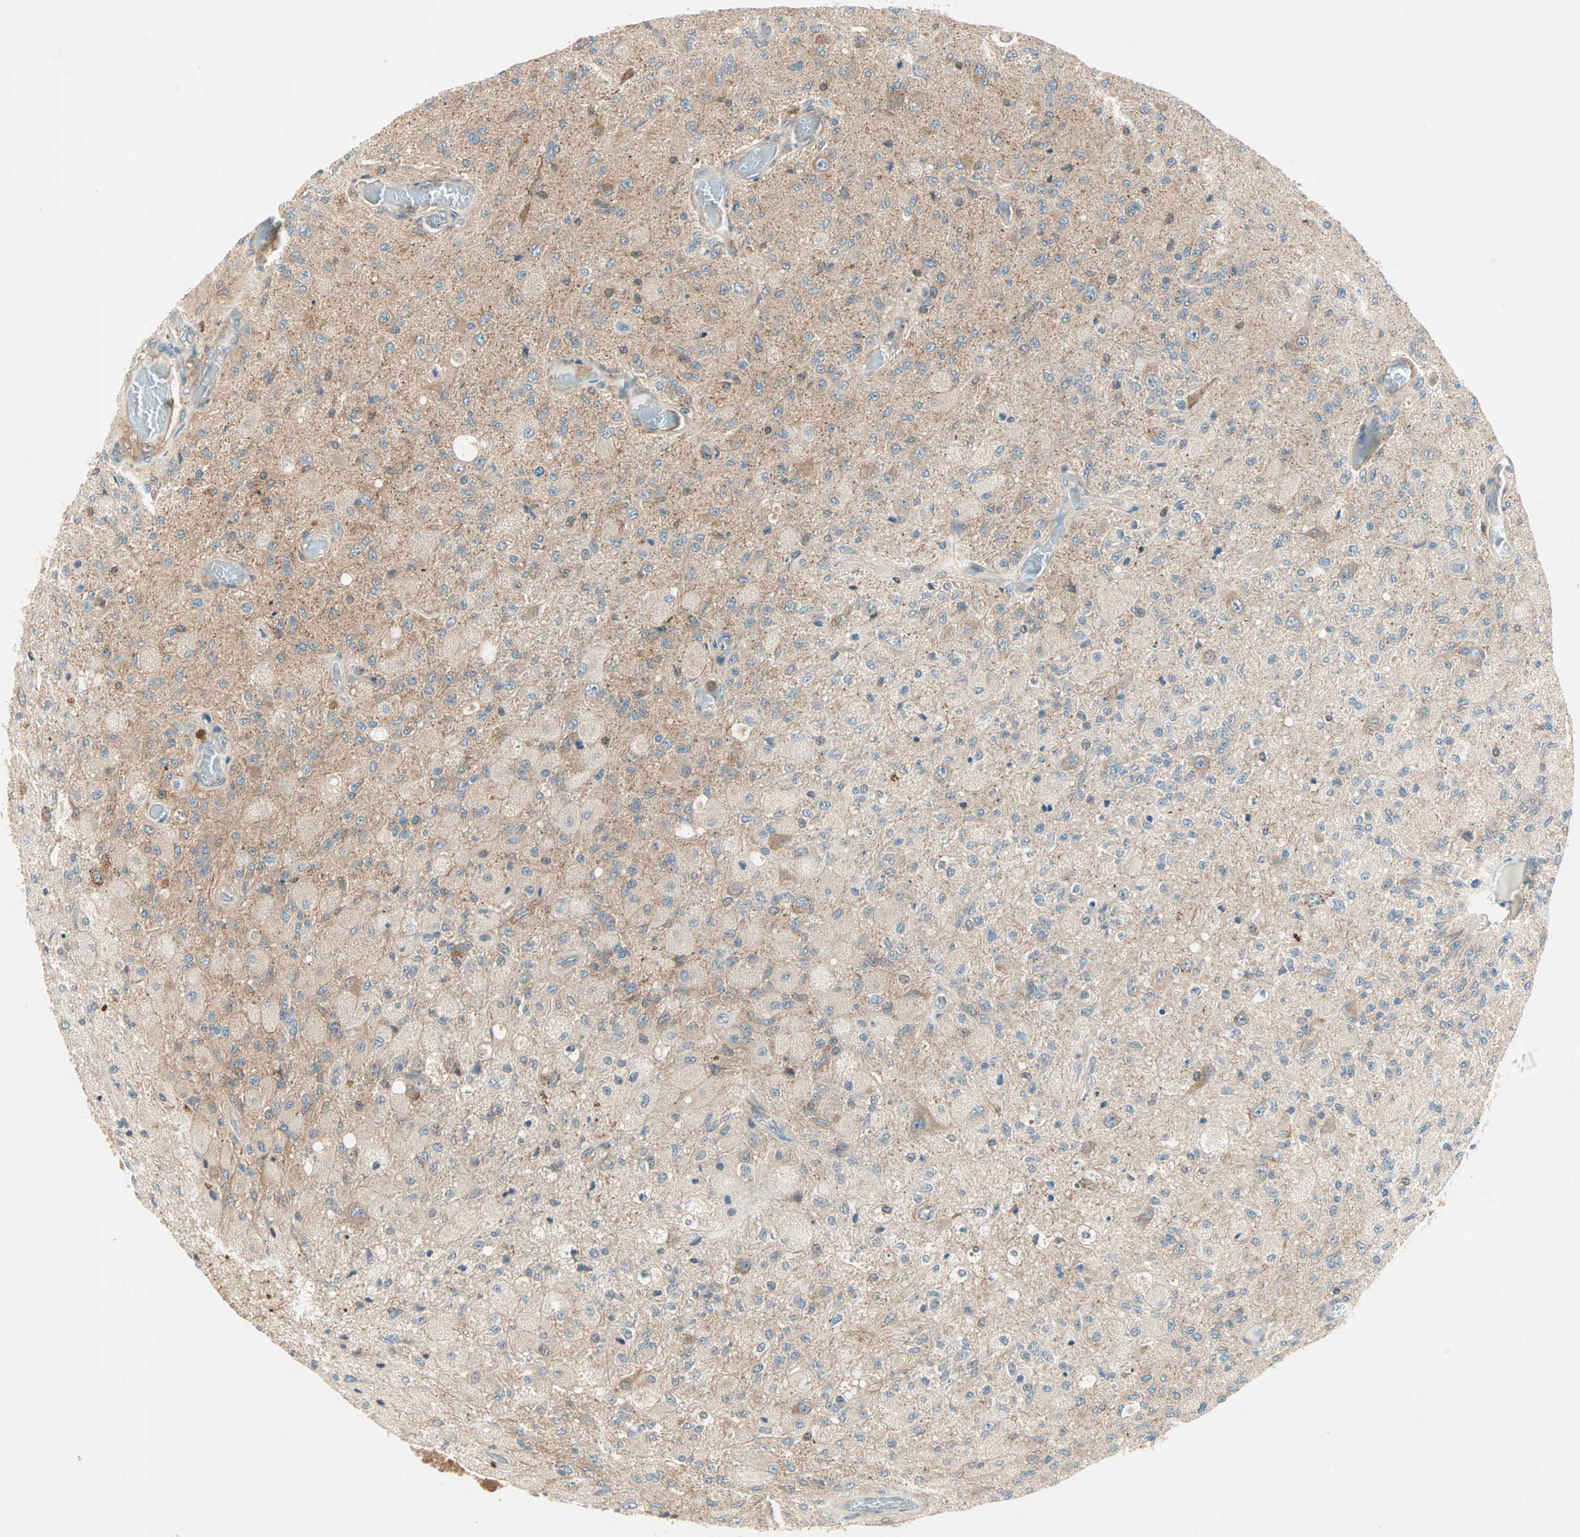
{"staining": {"intensity": "moderate", "quantity": ">75%", "location": "cytoplasmic/membranous"}, "tissue": "glioma", "cell_type": "Tumor cells", "image_type": "cancer", "snomed": [{"axis": "morphology", "description": "Normal tissue, NOS"}, {"axis": "morphology", "description": "Glioma, malignant, High grade"}, {"axis": "topography", "description": "Cerebral cortex"}], "caption": "An image of glioma stained for a protein exhibits moderate cytoplasmic/membranous brown staining in tumor cells.", "gene": "TEC", "patient": {"sex": "male", "age": 77}}